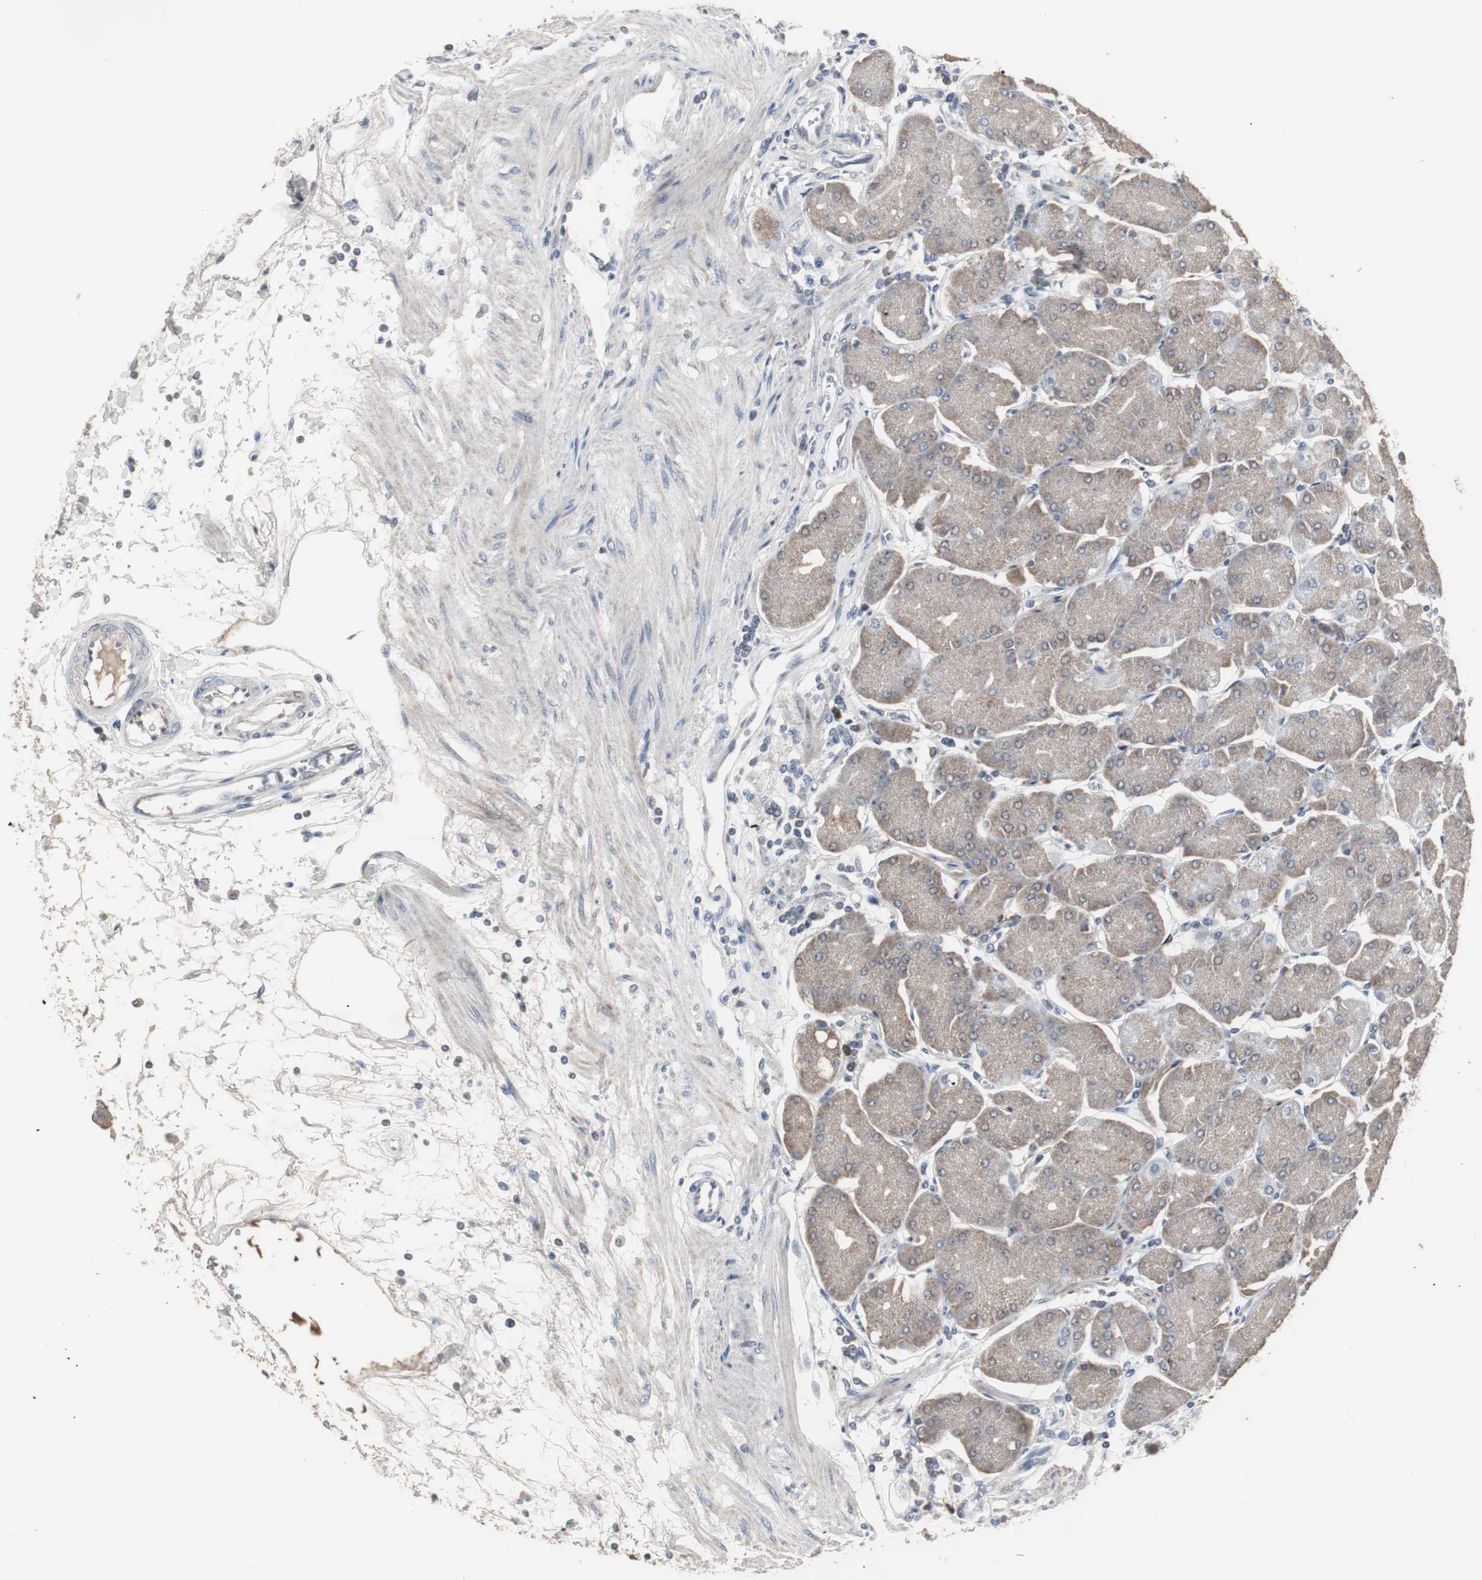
{"staining": {"intensity": "weak", "quantity": "25%-75%", "location": "cytoplasmic/membranous"}, "tissue": "stomach", "cell_type": "Glandular cells", "image_type": "normal", "snomed": [{"axis": "morphology", "description": "Normal tissue, NOS"}, {"axis": "topography", "description": "Stomach, upper"}, {"axis": "topography", "description": "Stomach"}], "caption": "IHC (DAB) staining of unremarkable human stomach demonstrates weak cytoplasmic/membranous protein staining in about 25%-75% of glandular cells. The protein is stained brown, and the nuclei are stained in blue (DAB (3,3'-diaminobenzidine) IHC with brightfield microscopy, high magnification).", "gene": "ACAA1", "patient": {"sex": "male", "age": 76}}